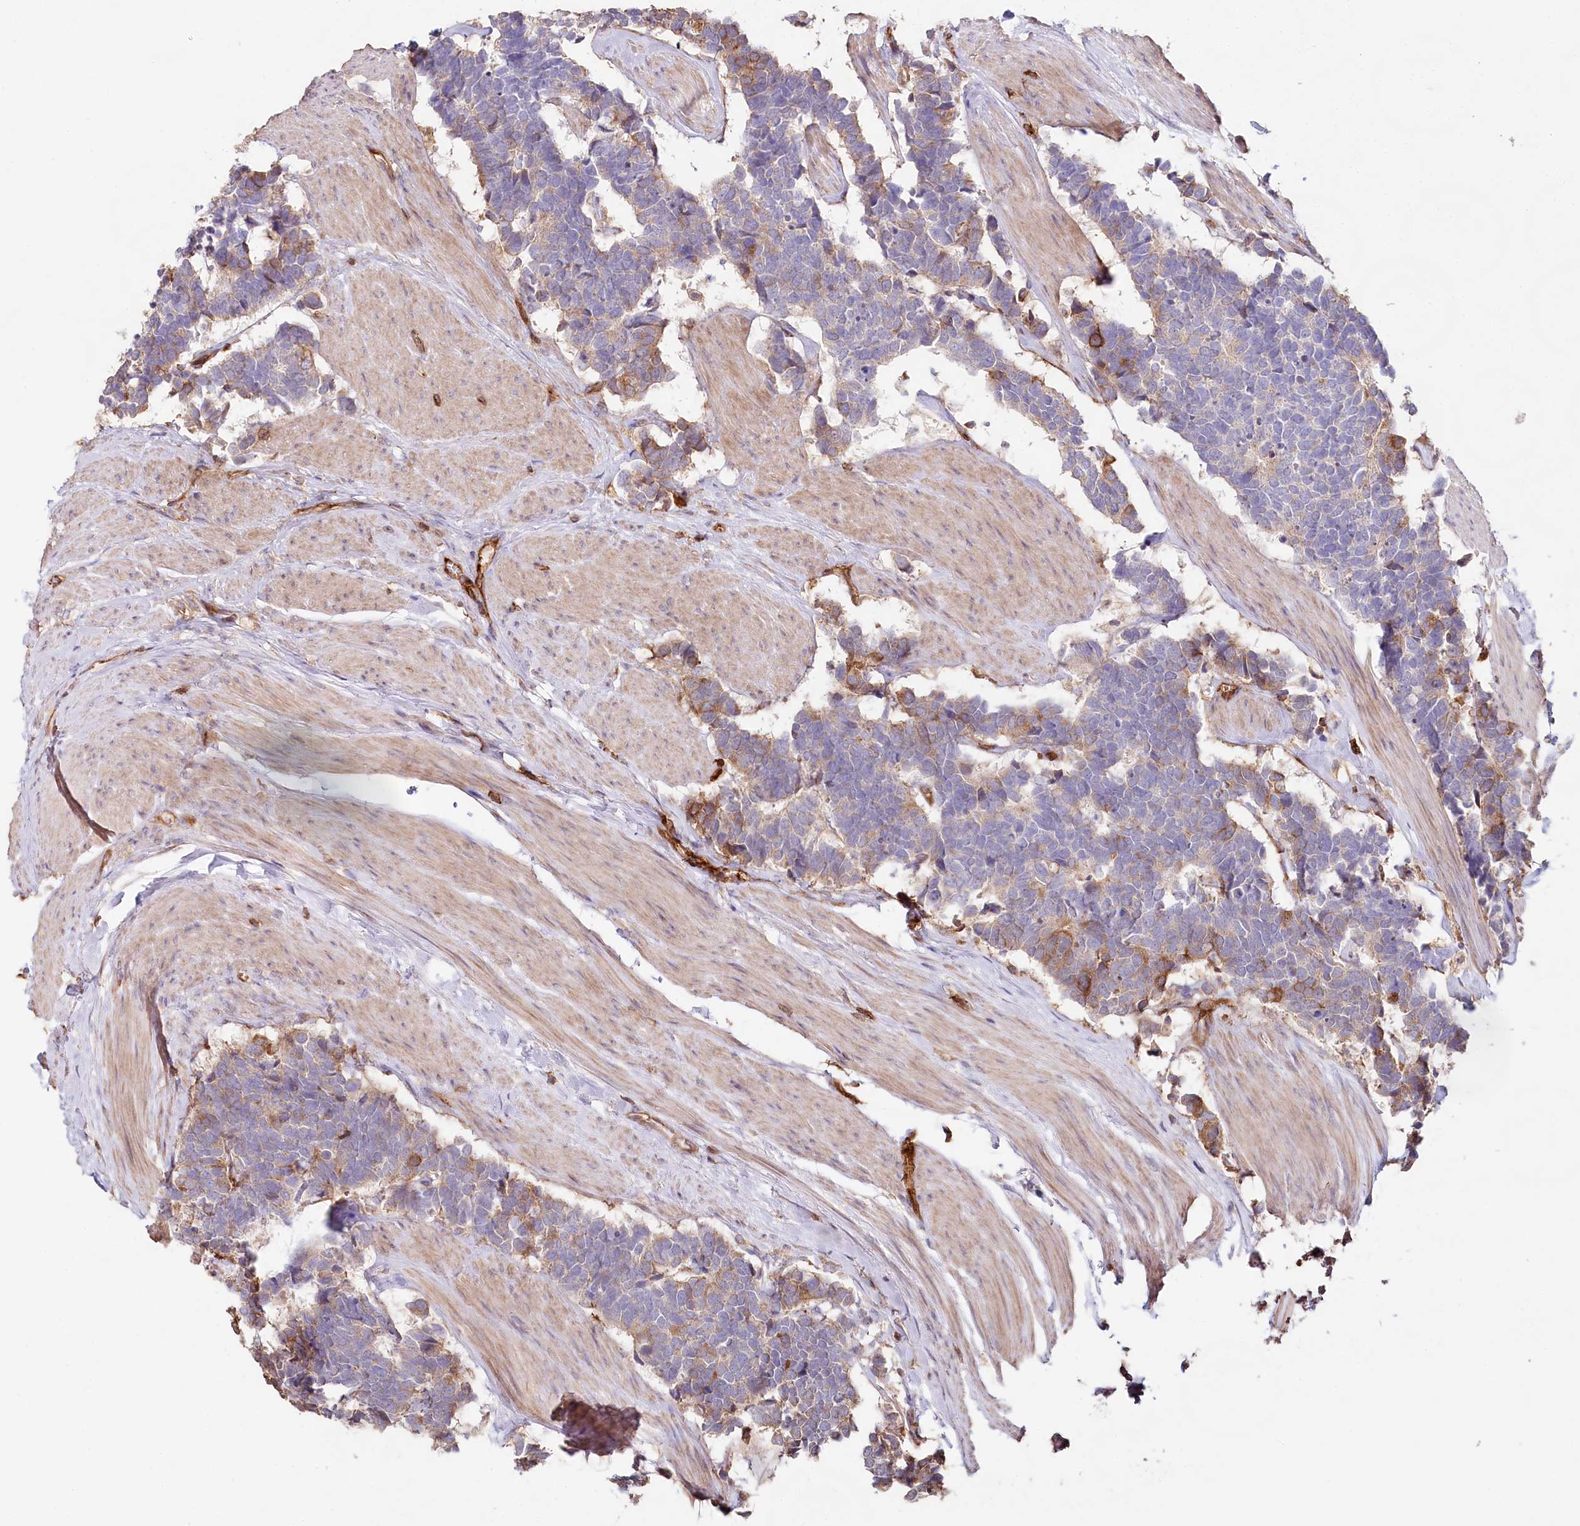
{"staining": {"intensity": "moderate", "quantity": "<25%", "location": "cytoplasmic/membranous"}, "tissue": "carcinoid", "cell_type": "Tumor cells", "image_type": "cancer", "snomed": [{"axis": "morphology", "description": "Carcinoma, NOS"}, {"axis": "morphology", "description": "Carcinoid, malignant, NOS"}, {"axis": "topography", "description": "Urinary bladder"}], "caption": "Protein expression analysis of human carcinoma reveals moderate cytoplasmic/membranous positivity in approximately <25% of tumor cells.", "gene": "RBP5", "patient": {"sex": "male", "age": 57}}